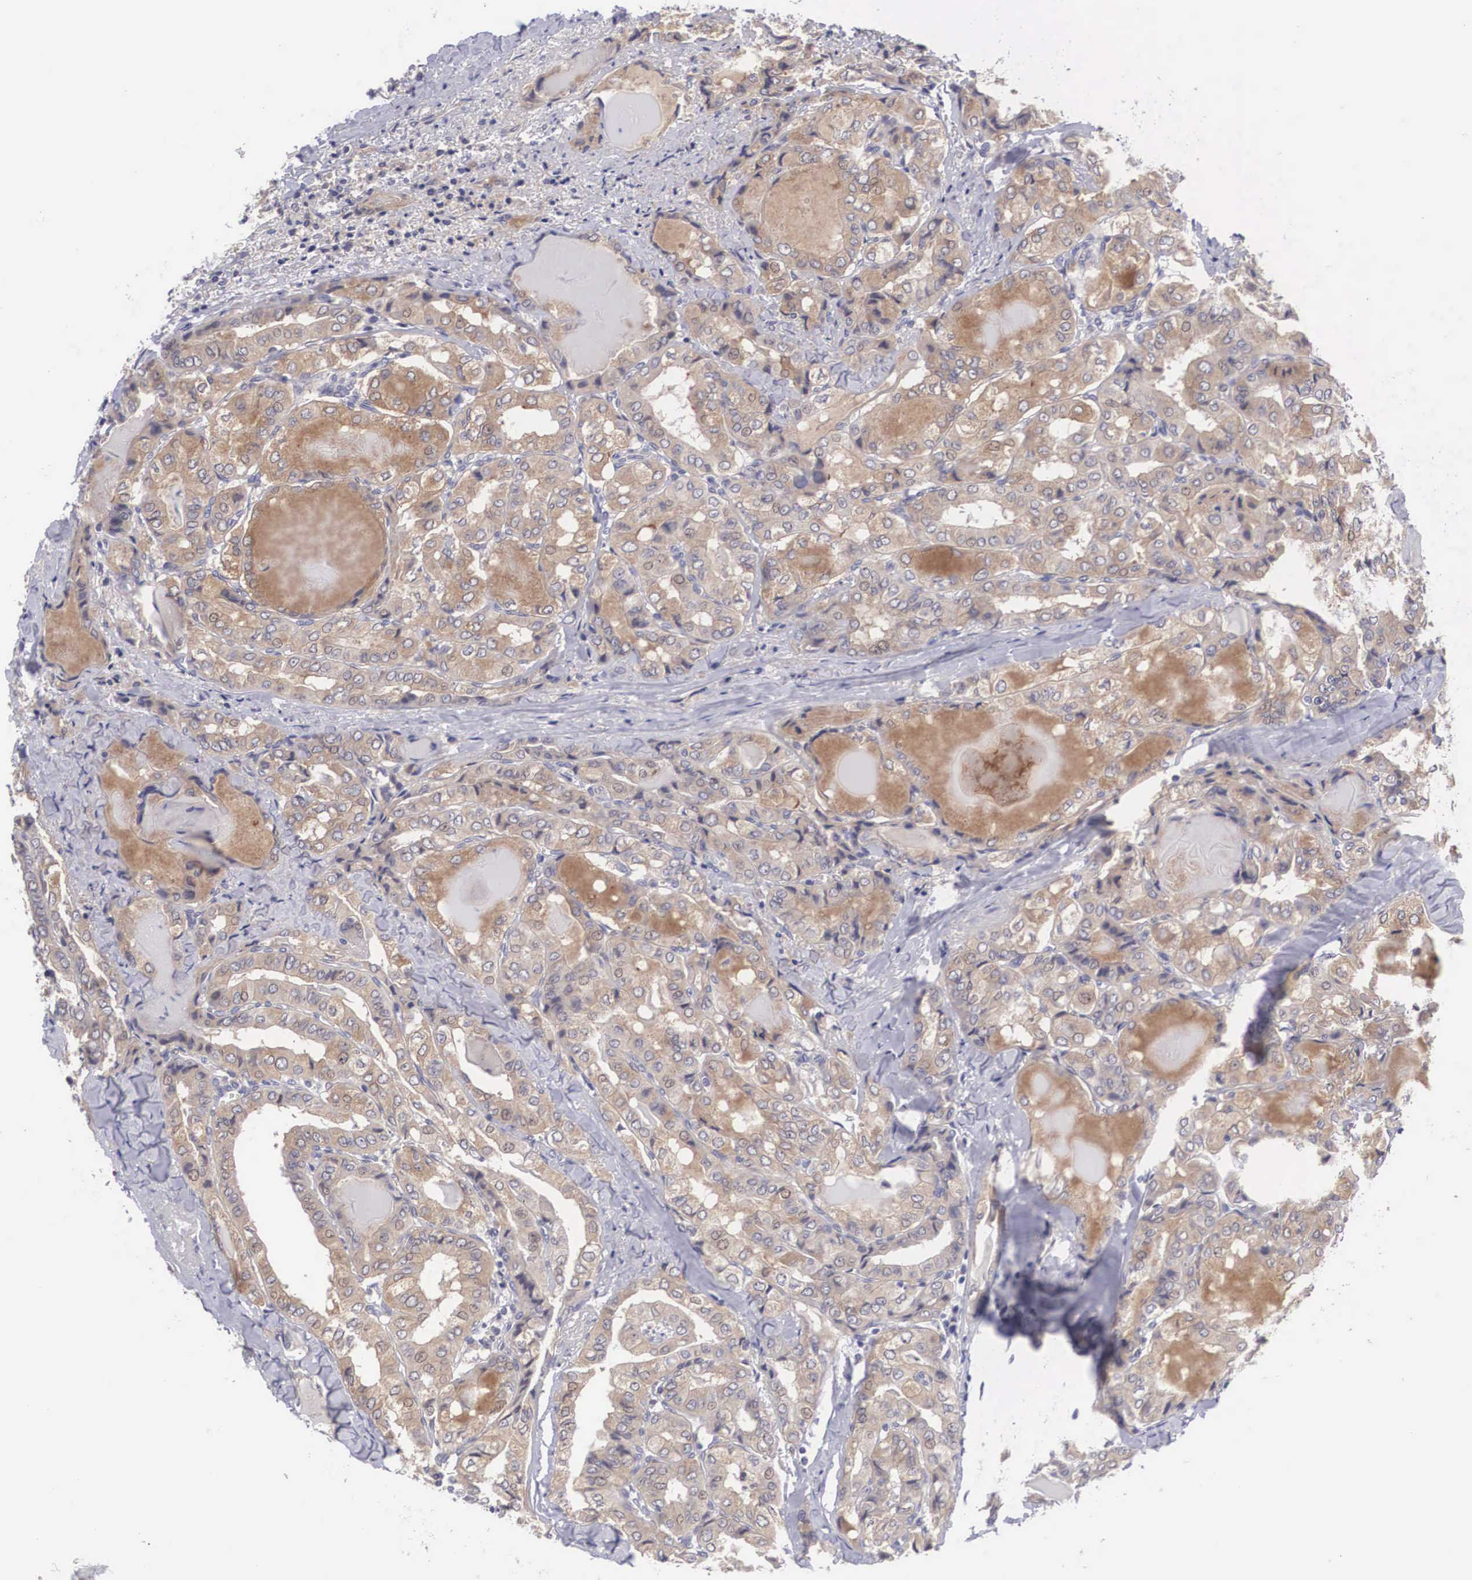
{"staining": {"intensity": "moderate", "quantity": ">75%", "location": "cytoplasmic/membranous"}, "tissue": "thyroid cancer", "cell_type": "Tumor cells", "image_type": "cancer", "snomed": [{"axis": "morphology", "description": "Papillary adenocarcinoma, NOS"}, {"axis": "topography", "description": "Thyroid gland"}], "caption": "This is an image of immunohistochemistry (IHC) staining of thyroid cancer (papillary adenocarcinoma), which shows moderate staining in the cytoplasmic/membranous of tumor cells.", "gene": "GRIPAP1", "patient": {"sex": "female", "age": 71}}